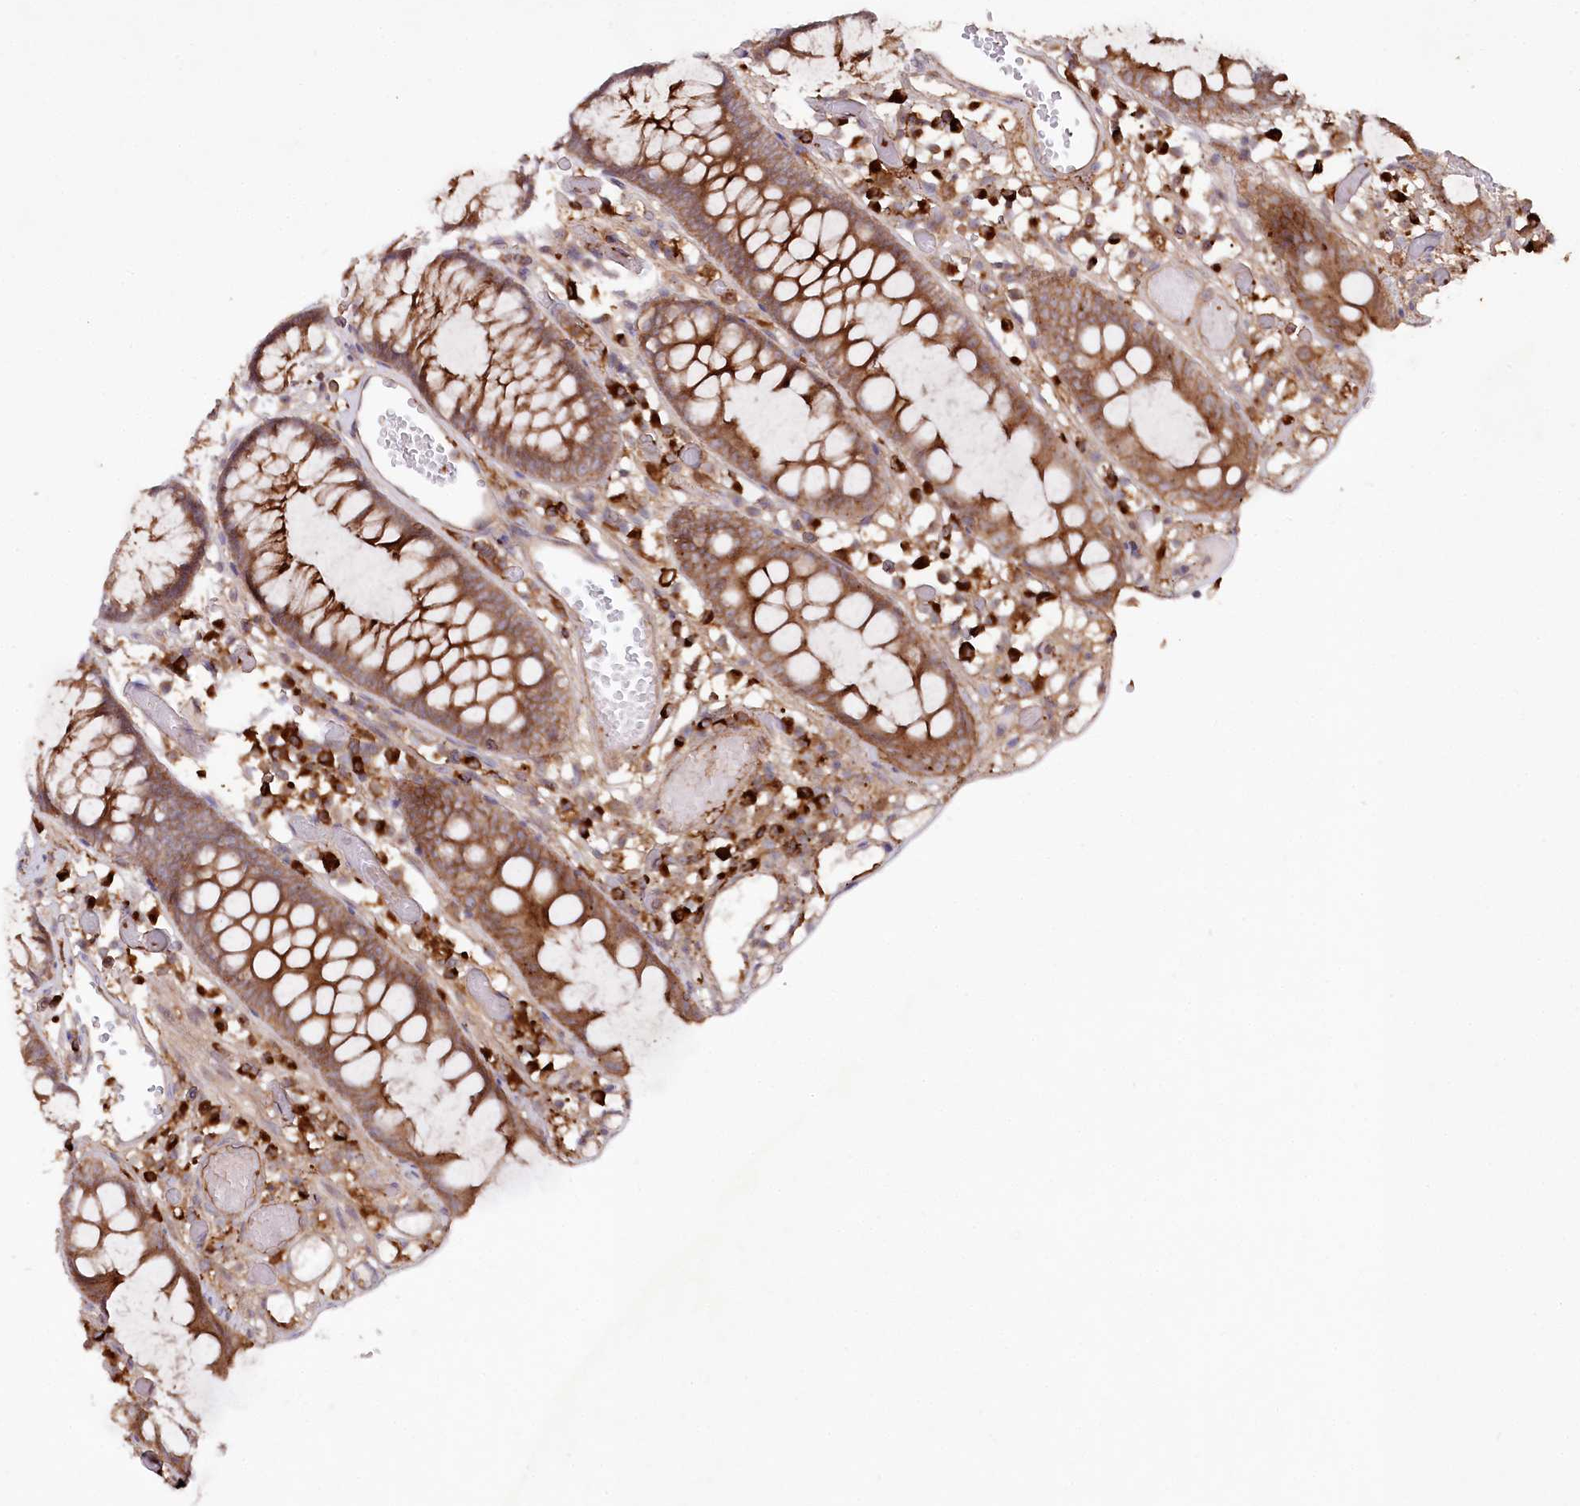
{"staining": {"intensity": "moderate", "quantity": ">75%", "location": "cytoplasmic/membranous"}, "tissue": "colon", "cell_type": "Endothelial cells", "image_type": "normal", "snomed": [{"axis": "morphology", "description": "Normal tissue, NOS"}, {"axis": "topography", "description": "Colon"}], "caption": "Benign colon reveals moderate cytoplasmic/membranous staining in about >75% of endothelial cells Nuclei are stained in blue..", "gene": "PPP1R21", "patient": {"sex": "male", "age": 14}}